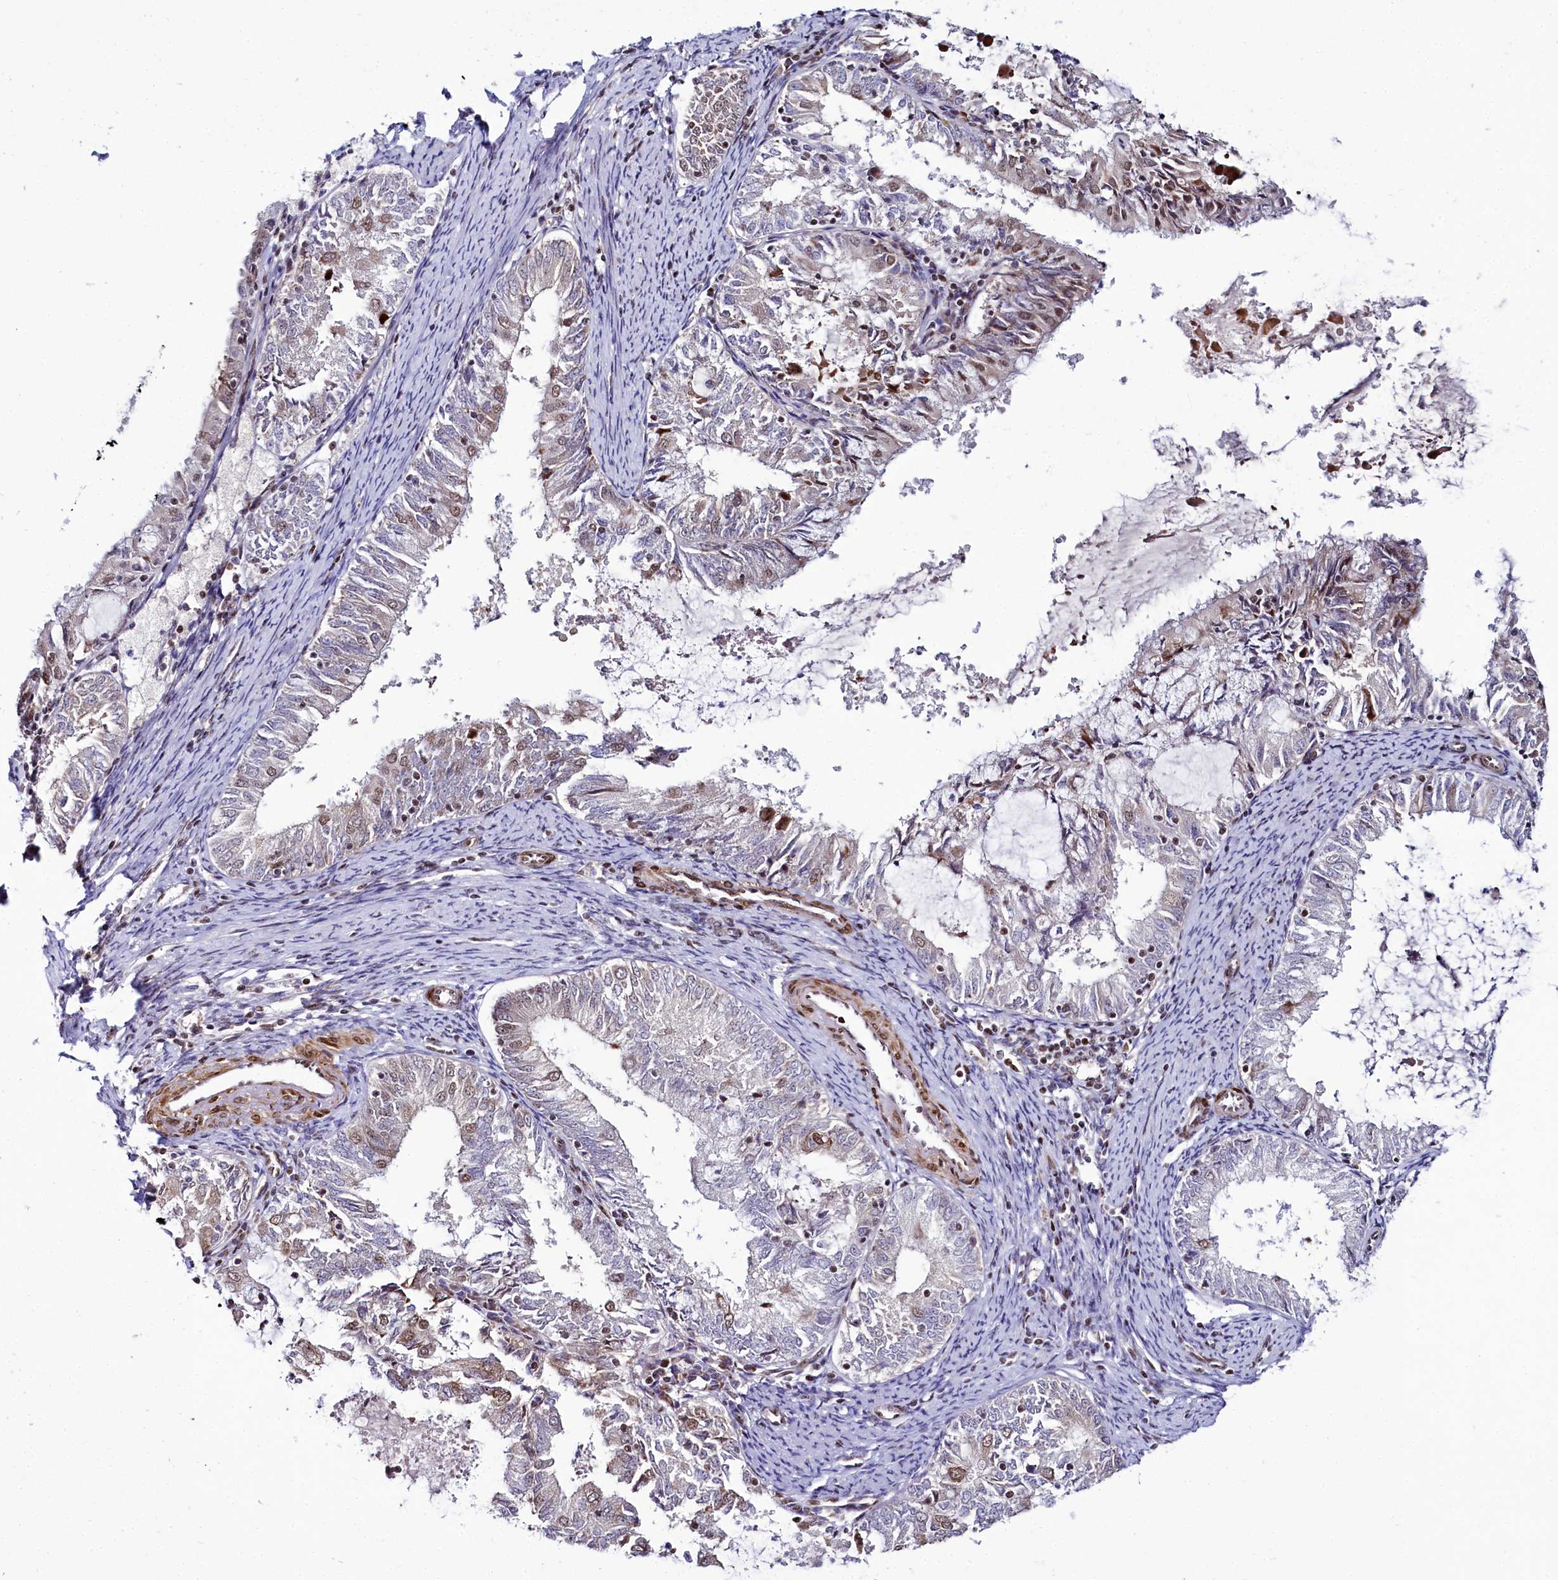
{"staining": {"intensity": "moderate", "quantity": "<25%", "location": "cytoplasmic/membranous,nuclear"}, "tissue": "endometrial cancer", "cell_type": "Tumor cells", "image_type": "cancer", "snomed": [{"axis": "morphology", "description": "Adenocarcinoma, NOS"}, {"axis": "topography", "description": "Endometrium"}], "caption": "An immunohistochemistry (IHC) histopathology image of neoplastic tissue is shown. Protein staining in brown shows moderate cytoplasmic/membranous and nuclear positivity in endometrial cancer (adenocarcinoma) within tumor cells.", "gene": "TCOF1", "patient": {"sex": "female", "age": 57}}